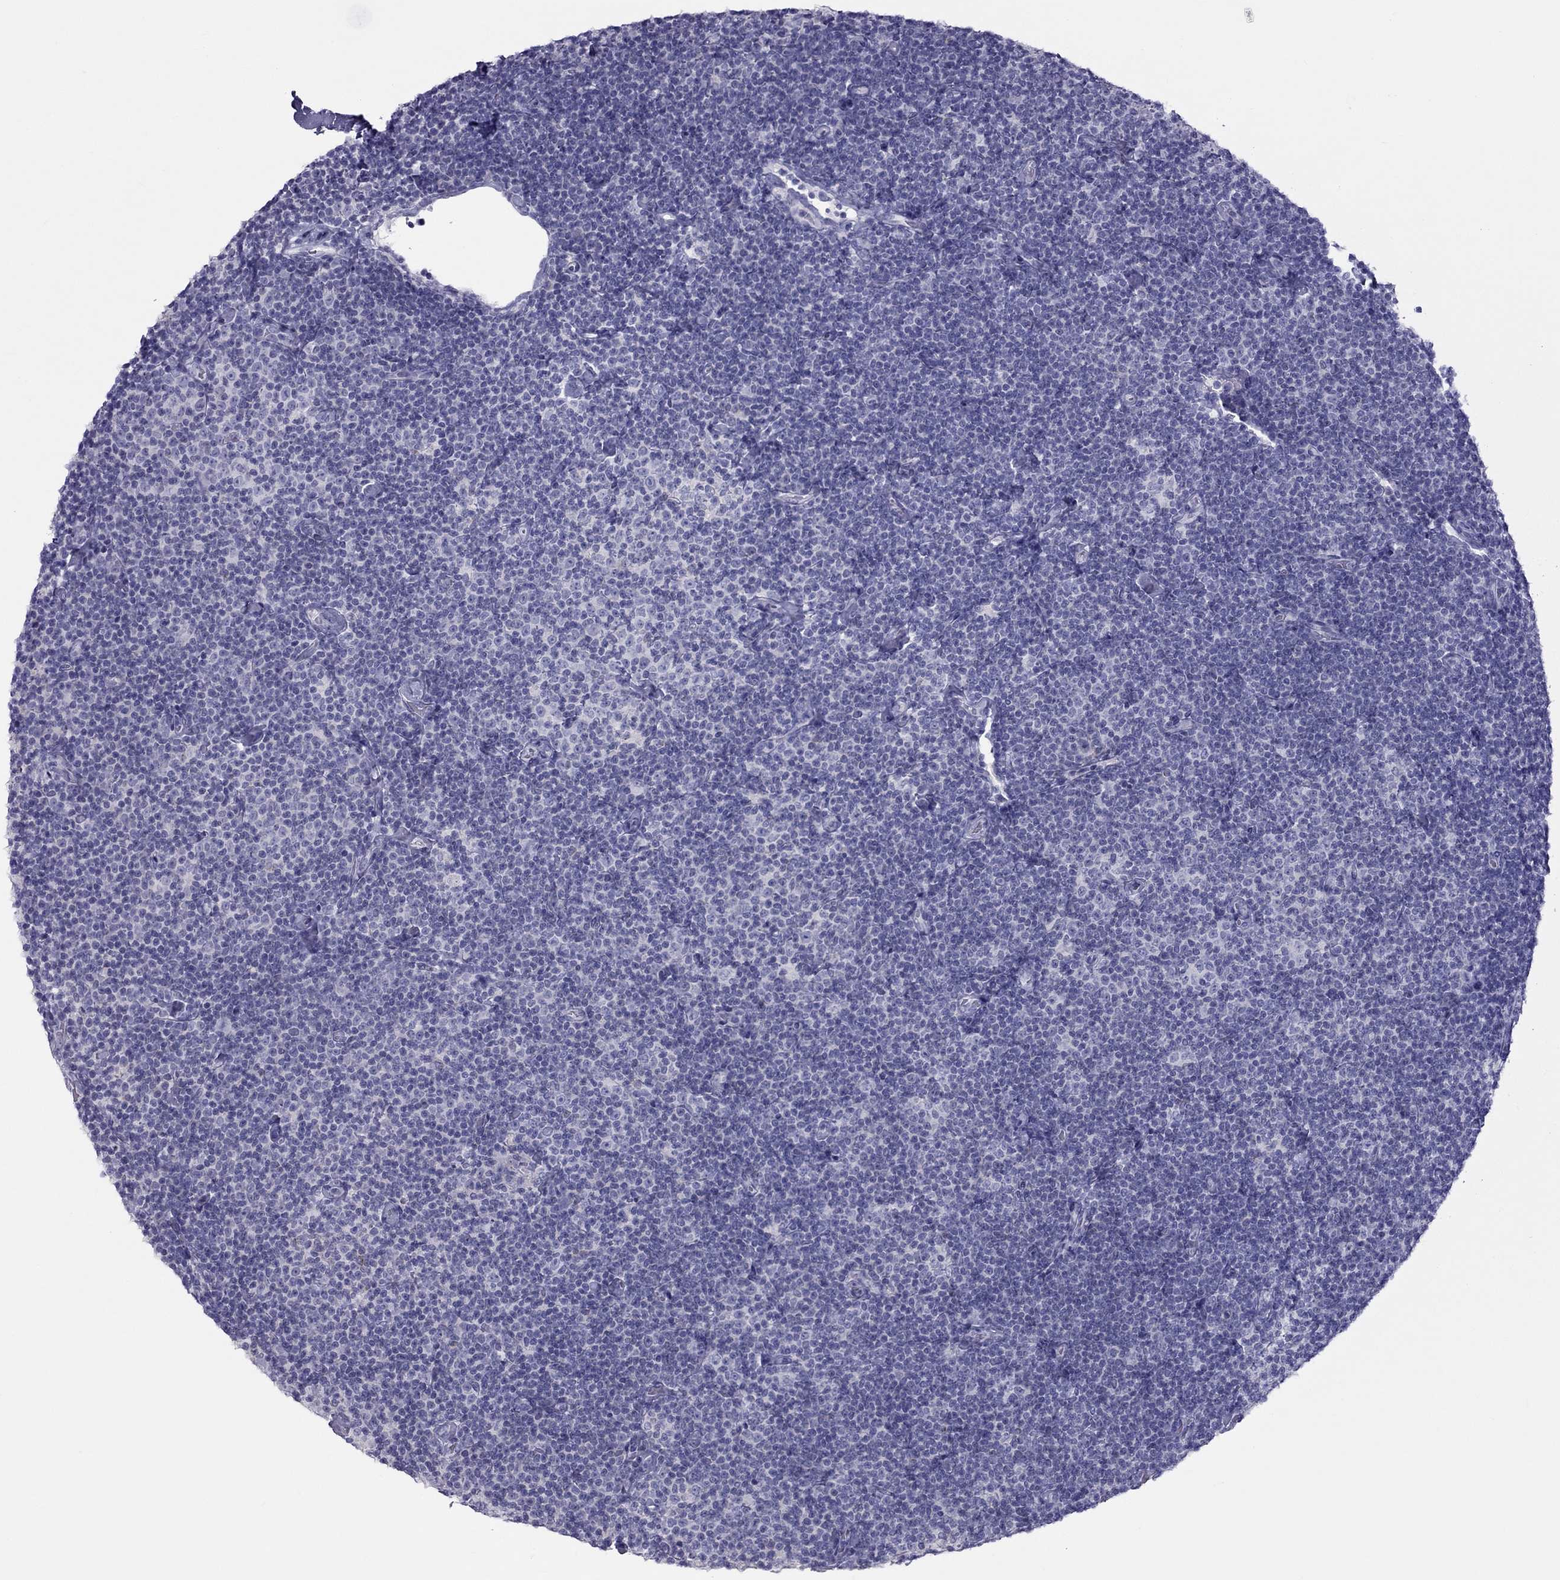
{"staining": {"intensity": "negative", "quantity": "none", "location": "none"}, "tissue": "lymphoma", "cell_type": "Tumor cells", "image_type": "cancer", "snomed": [{"axis": "morphology", "description": "Malignant lymphoma, non-Hodgkin's type, Low grade"}, {"axis": "topography", "description": "Lymph node"}], "caption": "This is an immunohistochemistry (IHC) micrograph of low-grade malignant lymphoma, non-Hodgkin's type. There is no staining in tumor cells.", "gene": "TEX14", "patient": {"sex": "male", "age": 81}}